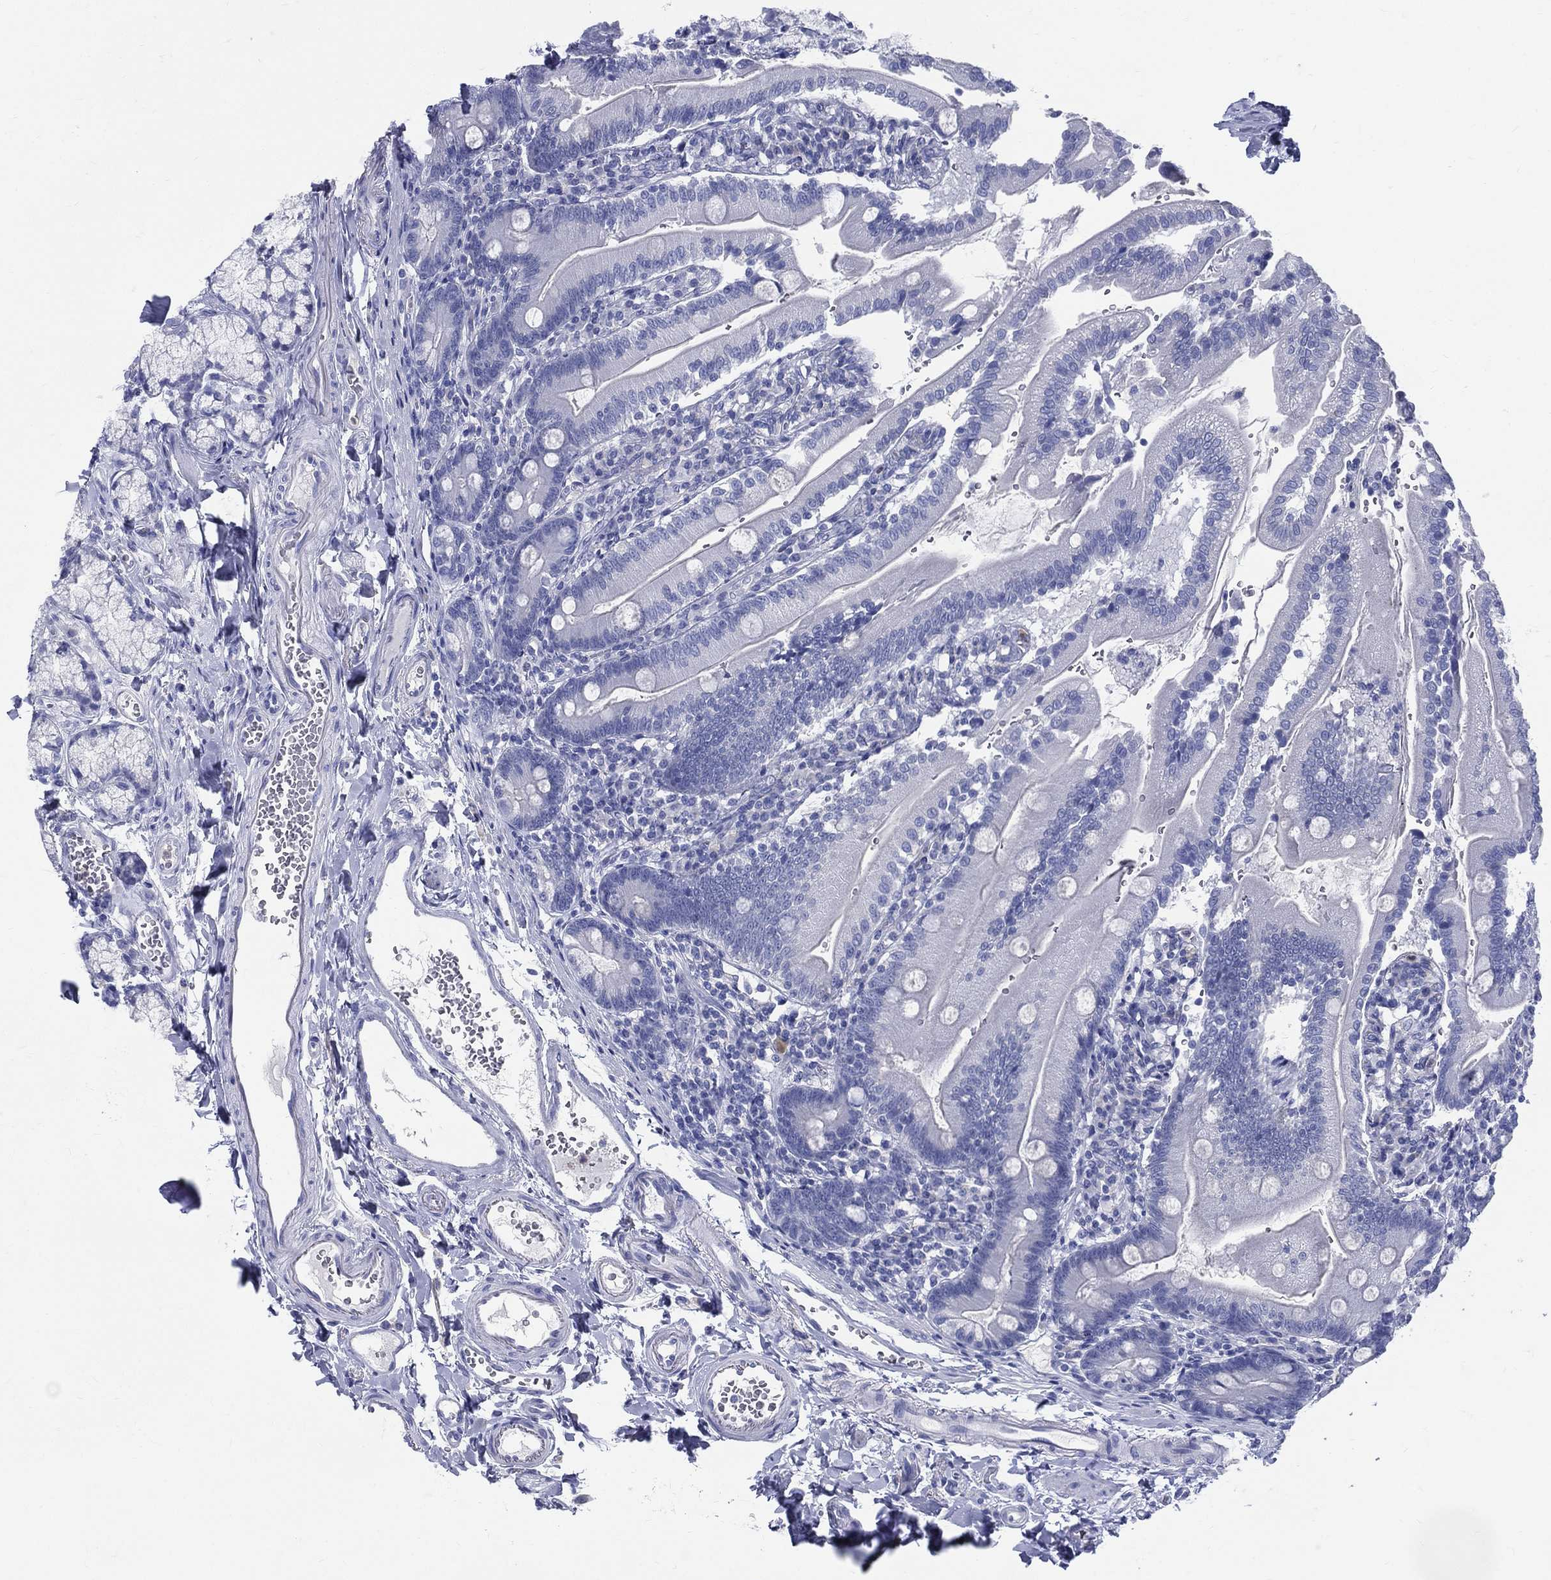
{"staining": {"intensity": "negative", "quantity": "none", "location": "none"}, "tissue": "duodenum", "cell_type": "Glandular cells", "image_type": "normal", "snomed": [{"axis": "morphology", "description": "Normal tissue, NOS"}, {"axis": "topography", "description": "Duodenum"}], "caption": "Immunohistochemical staining of unremarkable human duodenum displays no significant expression in glandular cells.", "gene": "DEFB121", "patient": {"sex": "female", "age": 67}}